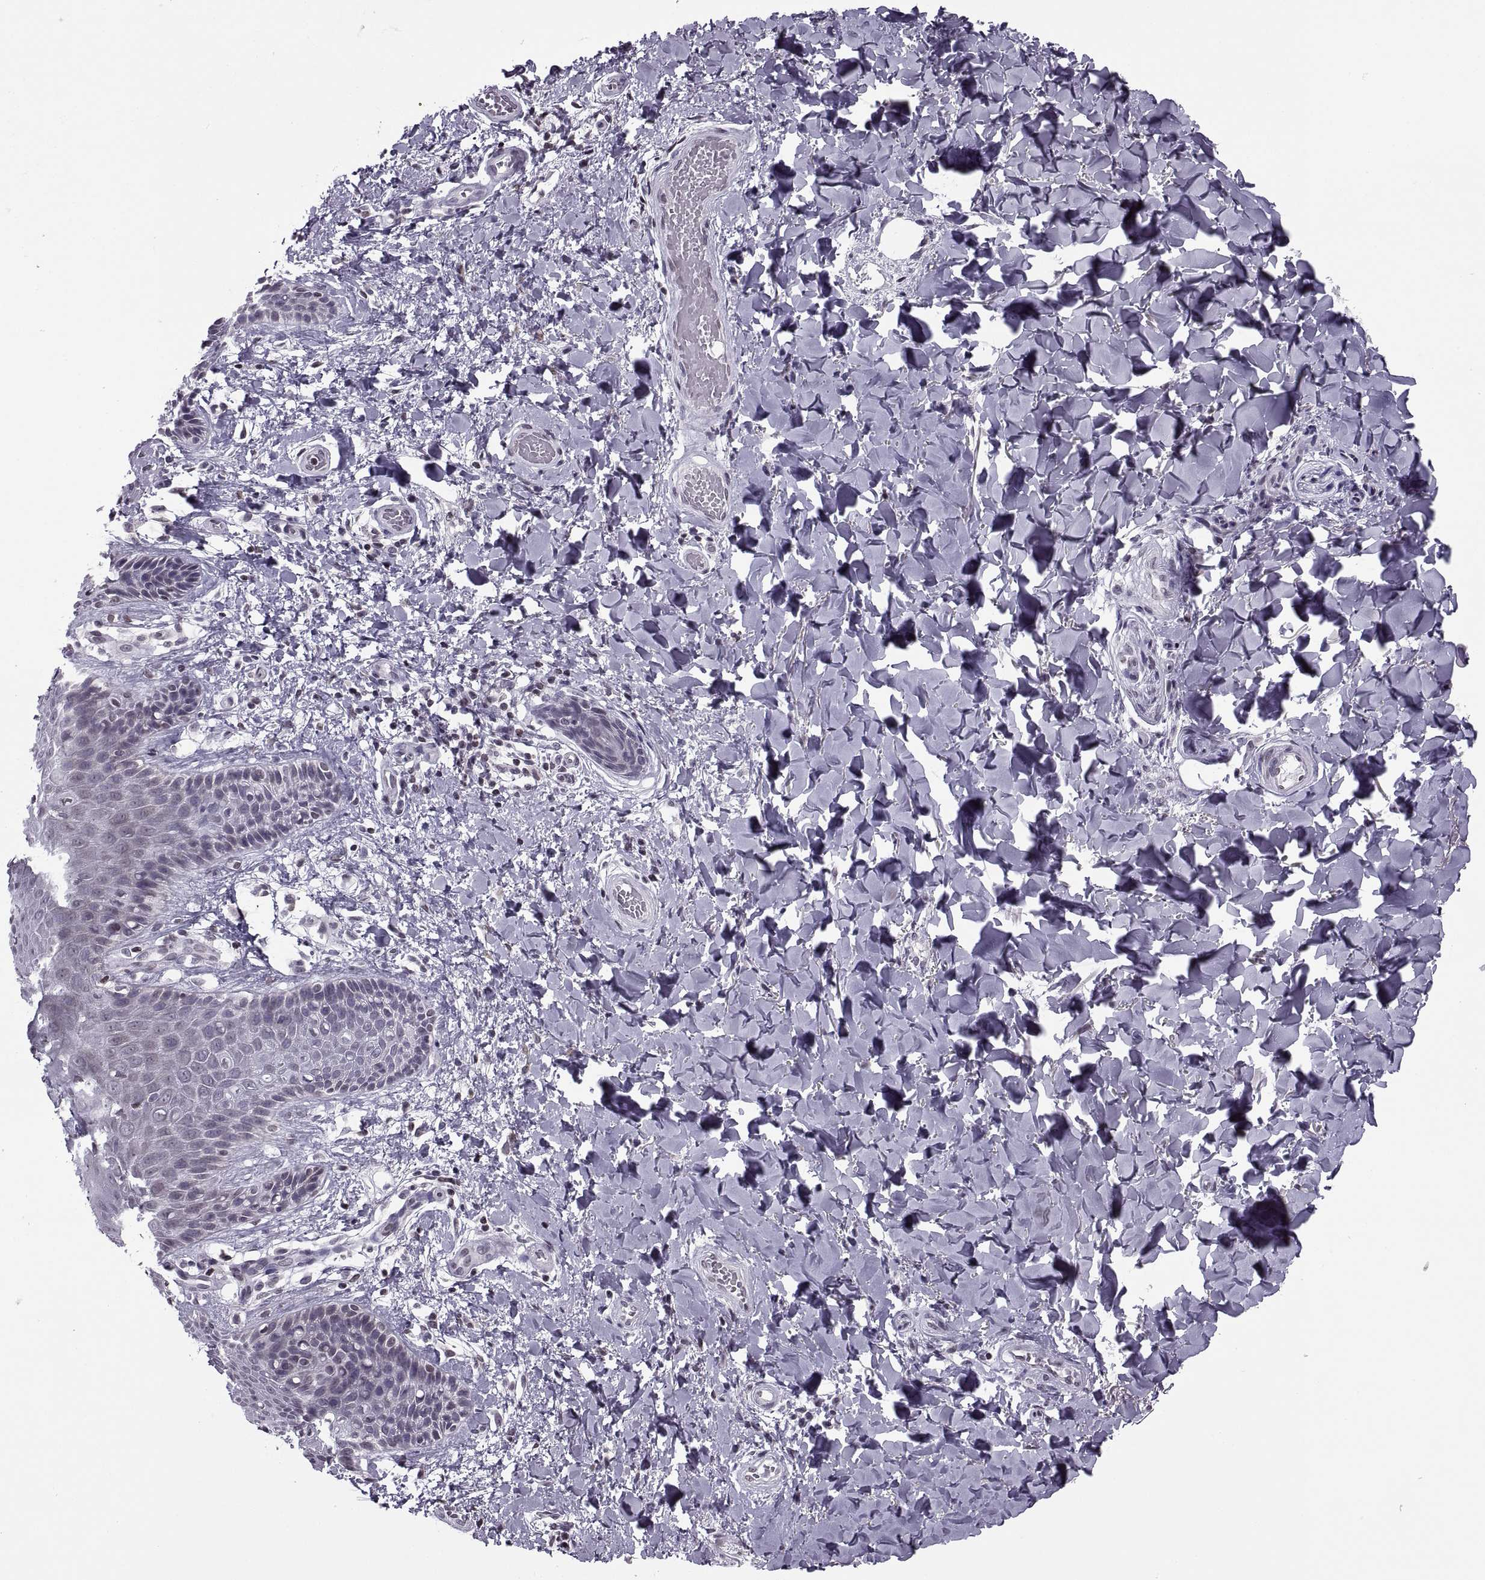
{"staining": {"intensity": "negative", "quantity": "none", "location": "none"}, "tissue": "skin", "cell_type": "Epidermal cells", "image_type": "normal", "snomed": [{"axis": "morphology", "description": "Normal tissue, NOS"}, {"axis": "topography", "description": "Anal"}], "caption": "This is an immunohistochemistry (IHC) photomicrograph of normal human skin. There is no positivity in epidermal cells.", "gene": "H1", "patient": {"sex": "male", "age": 36}}